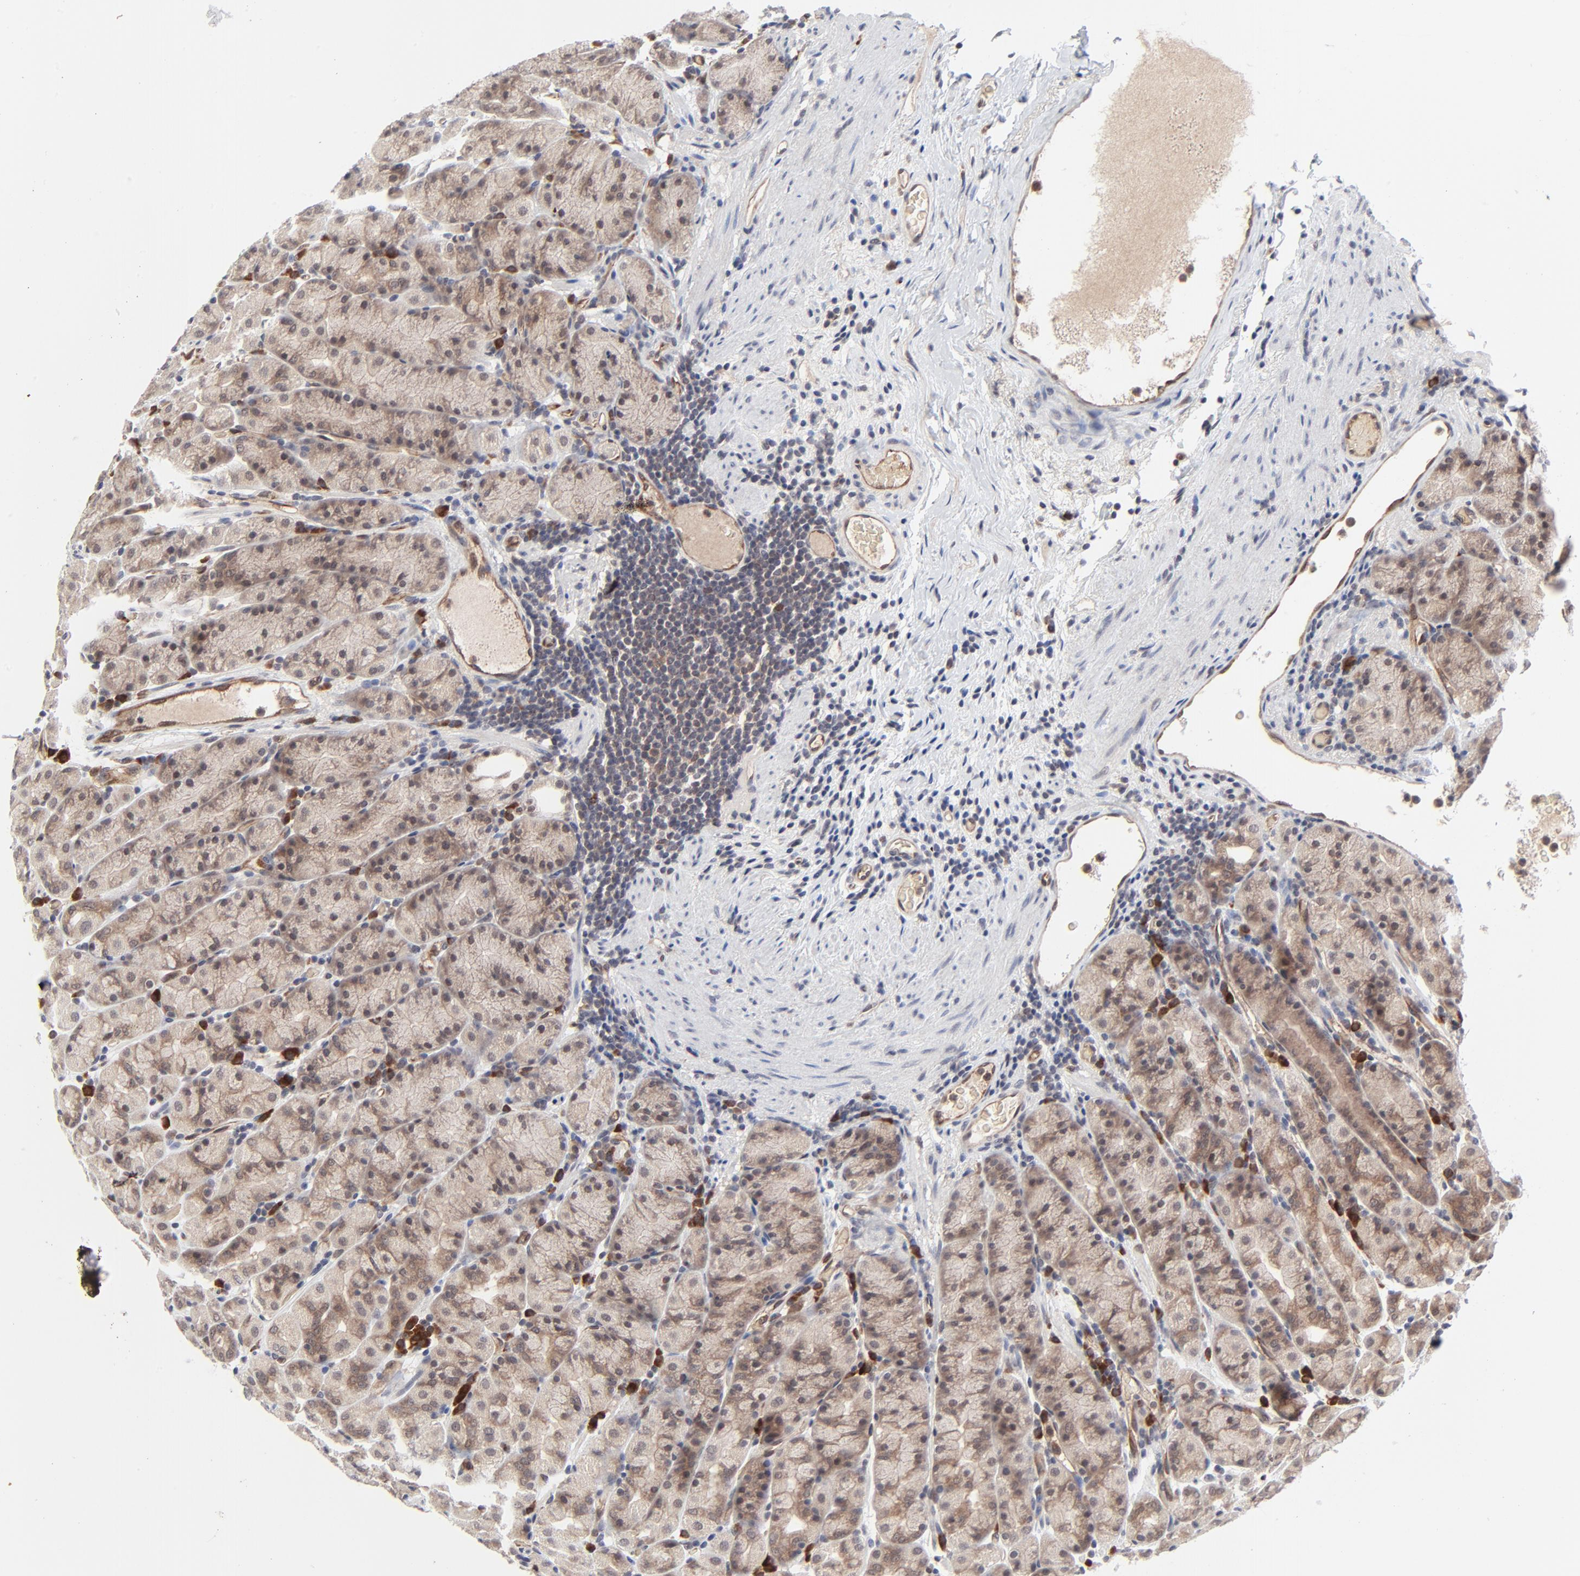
{"staining": {"intensity": "moderate", "quantity": ">75%", "location": "cytoplasmic/membranous,nuclear"}, "tissue": "stomach", "cell_type": "Glandular cells", "image_type": "normal", "snomed": [{"axis": "morphology", "description": "Normal tissue, NOS"}, {"axis": "topography", "description": "Stomach, upper"}], "caption": "The immunohistochemical stain labels moderate cytoplasmic/membranous,nuclear positivity in glandular cells of benign stomach.", "gene": "CASP10", "patient": {"sex": "male", "age": 68}}